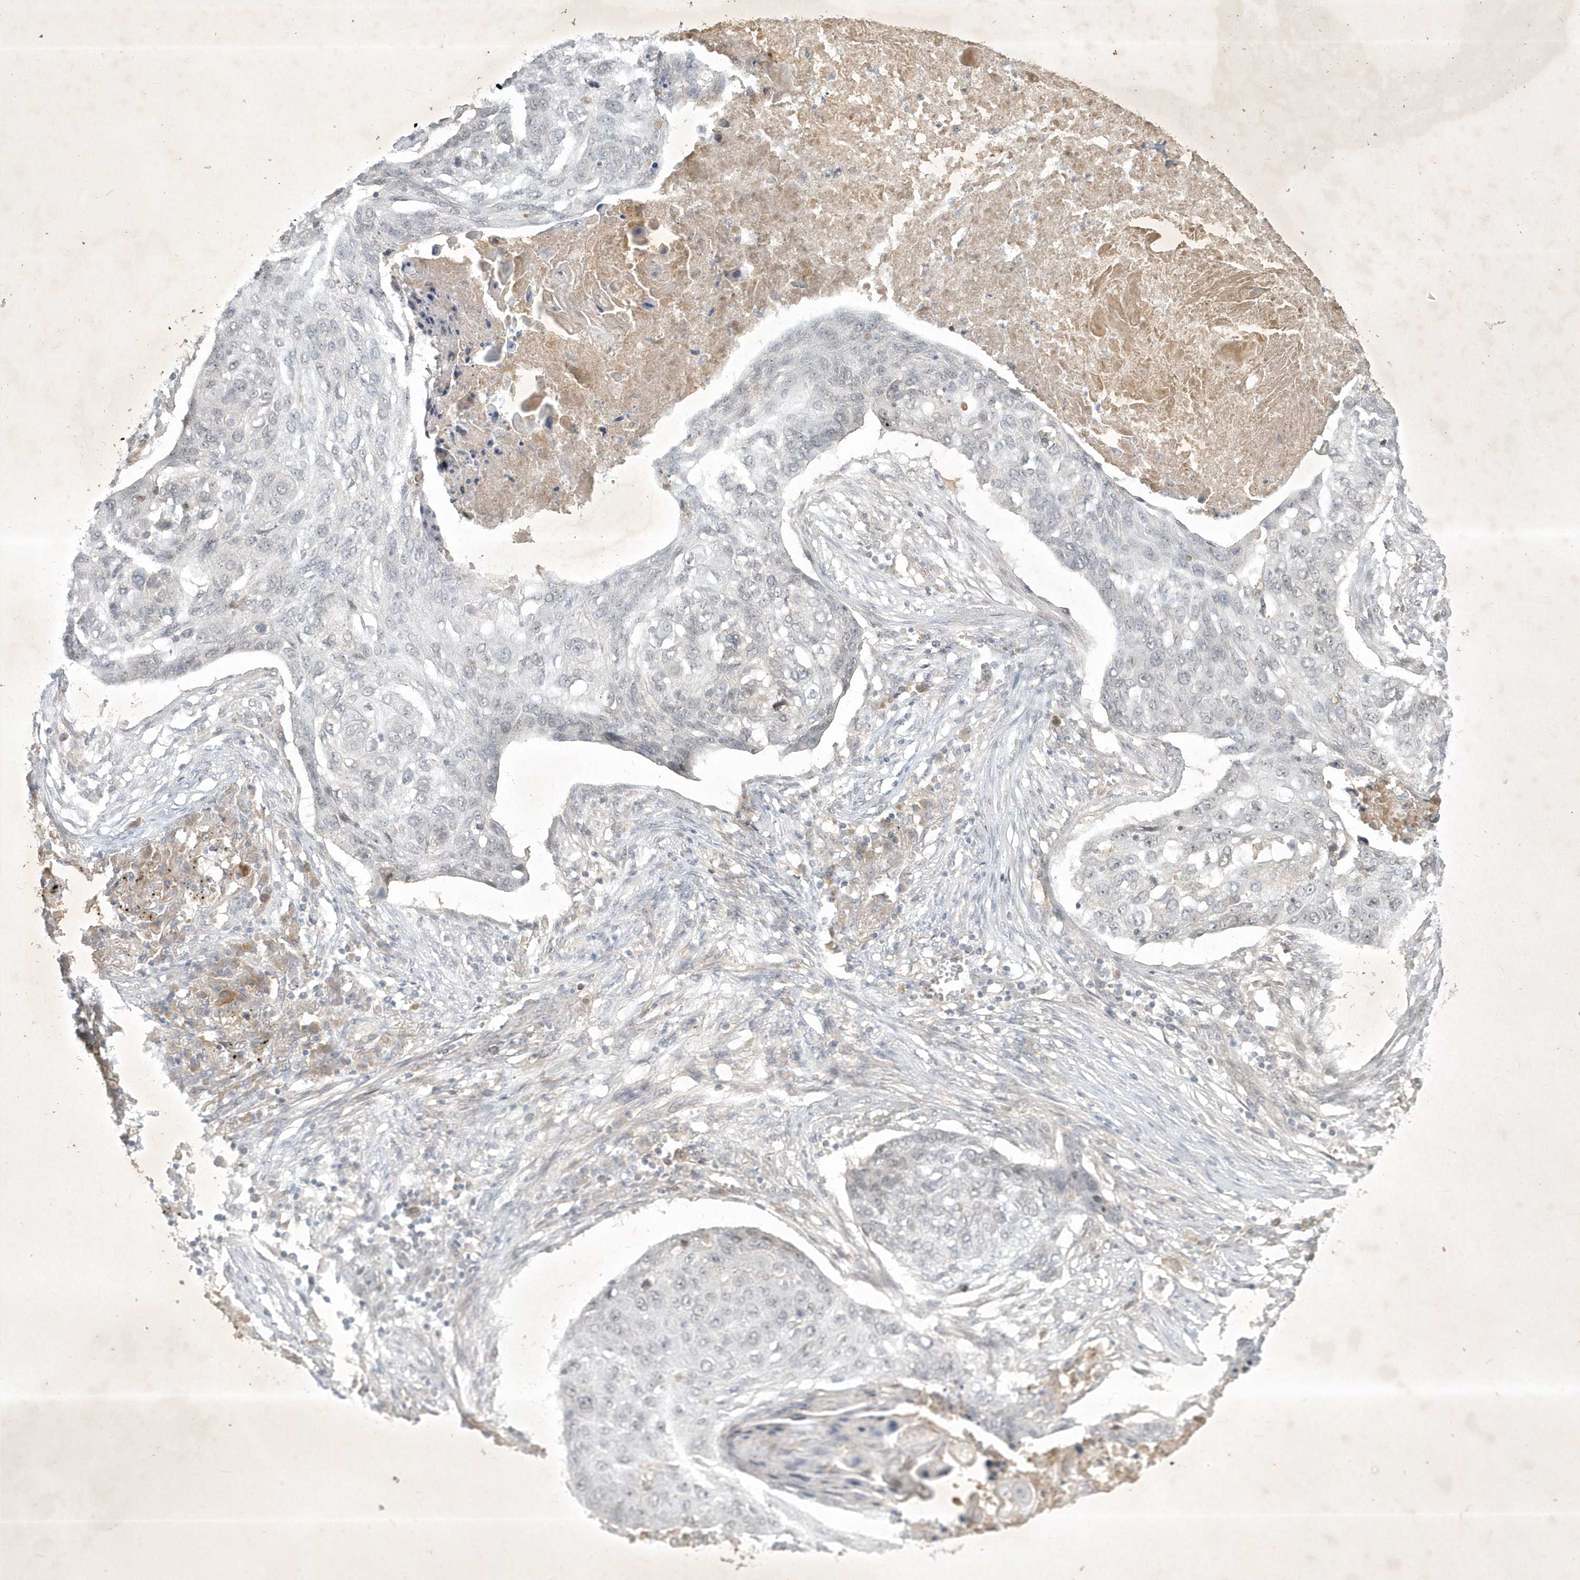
{"staining": {"intensity": "negative", "quantity": "none", "location": "none"}, "tissue": "lung cancer", "cell_type": "Tumor cells", "image_type": "cancer", "snomed": [{"axis": "morphology", "description": "Squamous cell carcinoma, NOS"}, {"axis": "topography", "description": "Lung"}], "caption": "Tumor cells are negative for protein expression in human lung squamous cell carcinoma.", "gene": "BOD1", "patient": {"sex": "female", "age": 63}}